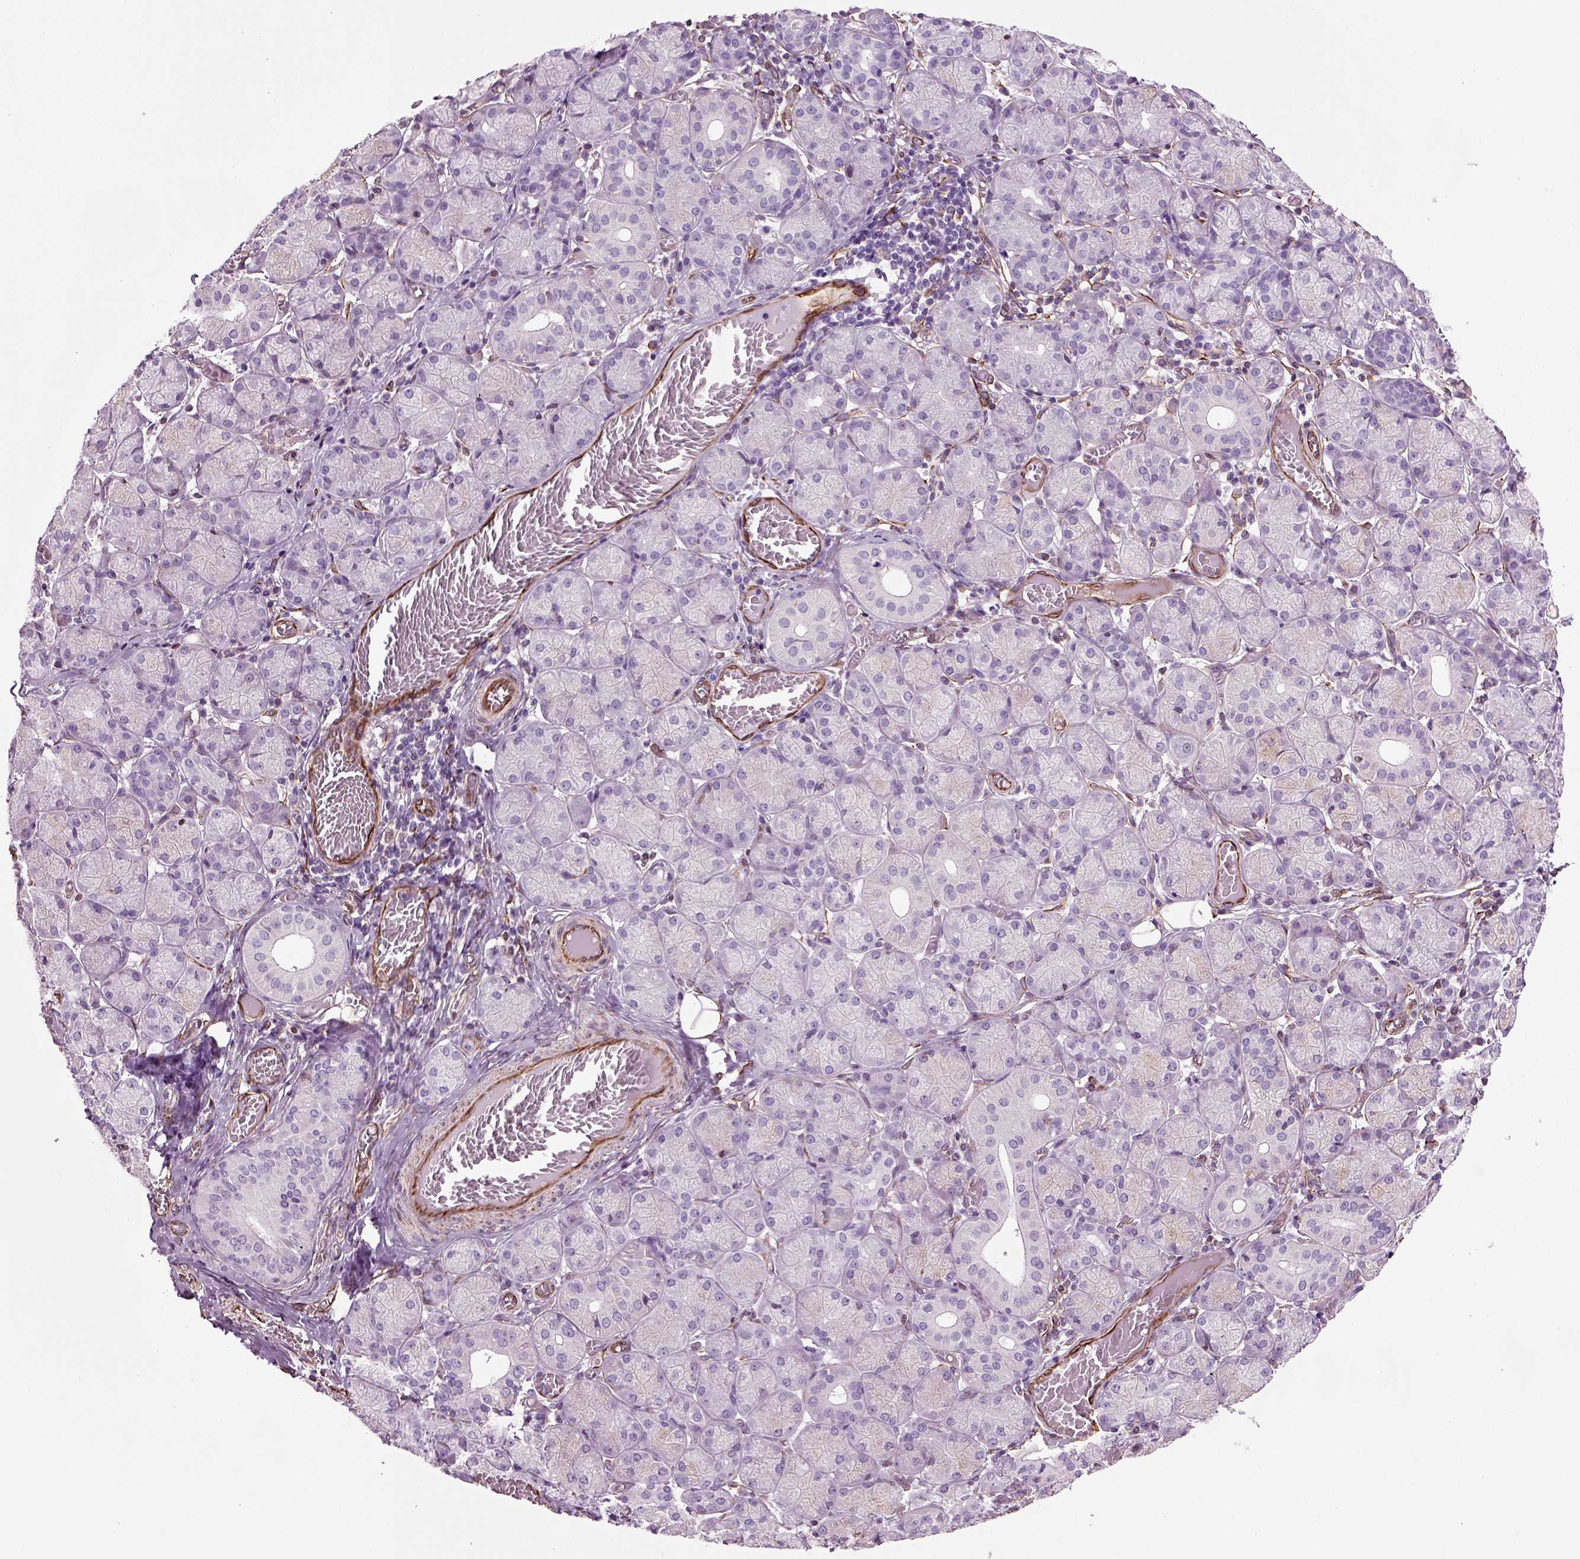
{"staining": {"intensity": "negative", "quantity": "none", "location": "none"}, "tissue": "salivary gland", "cell_type": "Glandular cells", "image_type": "normal", "snomed": [{"axis": "morphology", "description": "Normal tissue, NOS"}, {"axis": "topography", "description": "Salivary gland"}, {"axis": "topography", "description": "Peripheral nerve tissue"}], "caption": "This histopathology image is of unremarkable salivary gland stained with immunohistochemistry to label a protein in brown with the nuclei are counter-stained blue. There is no positivity in glandular cells. Brightfield microscopy of immunohistochemistry stained with DAB (3,3'-diaminobenzidine) (brown) and hematoxylin (blue), captured at high magnification.", "gene": "ACER3", "patient": {"sex": "female", "age": 24}}